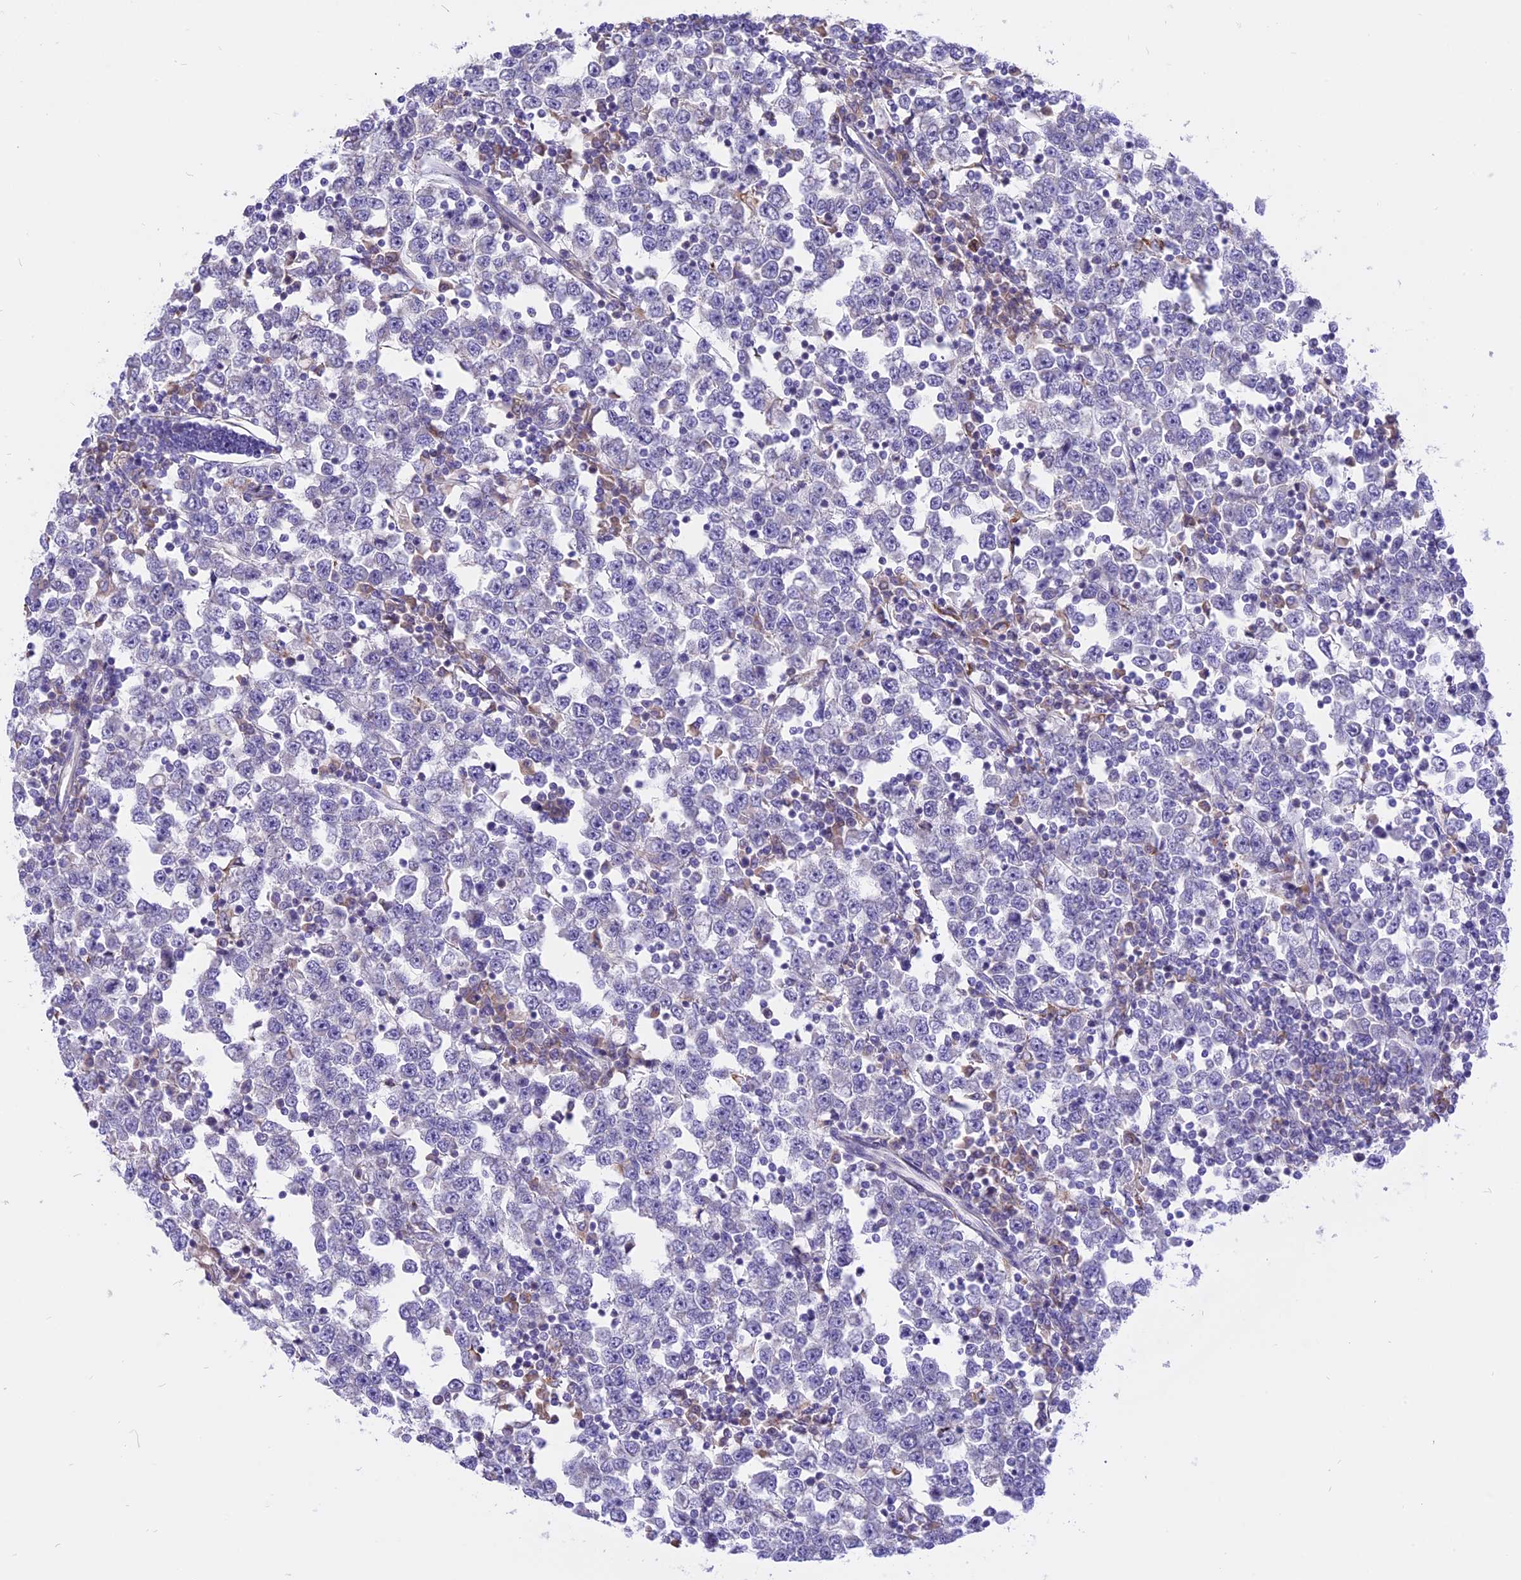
{"staining": {"intensity": "negative", "quantity": "none", "location": "none"}, "tissue": "testis cancer", "cell_type": "Tumor cells", "image_type": "cancer", "snomed": [{"axis": "morphology", "description": "Seminoma, NOS"}, {"axis": "topography", "description": "Testis"}], "caption": "This is an immunohistochemistry (IHC) histopathology image of testis cancer (seminoma). There is no staining in tumor cells.", "gene": "ARMCX6", "patient": {"sex": "male", "age": 65}}